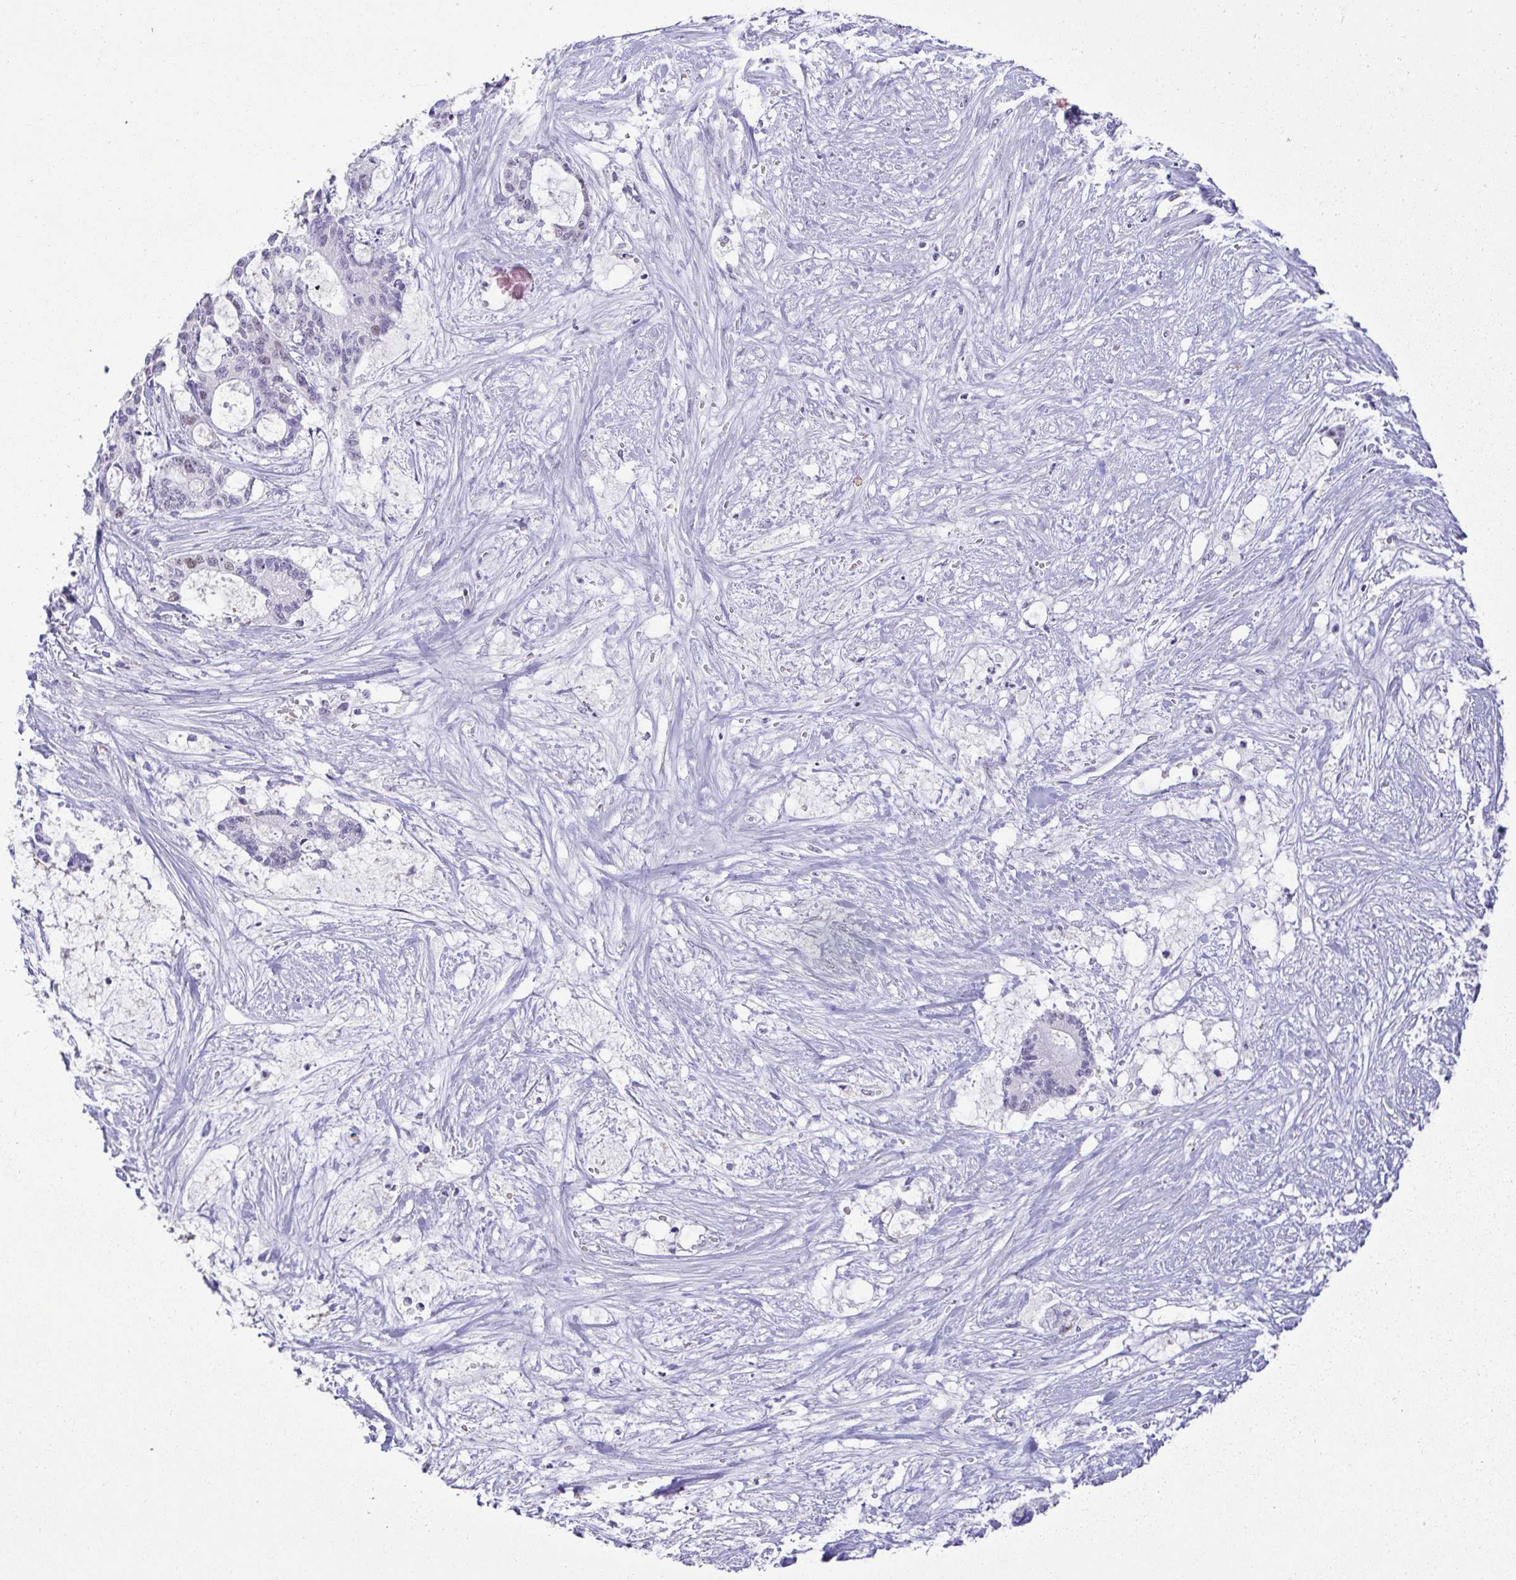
{"staining": {"intensity": "weak", "quantity": "<25%", "location": "nuclear"}, "tissue": "liver cancer", "cell_type": "Tumor cells", "image_type": "cancer", "snomed": [{"axis": "morphology", "description": "Normal tissue, NOS"}, {"axis": "morphology", "description": "Cholangiocarcinoma"}, {"axis": "topography", "description": "Liver"}, {"axis": "topography", "description": "Peripheral nerve tissue"}], "caption": "Immunohistochemistry (IHC) of human liver cholangiocarcinoma demonstrates no positivity in tumor cells. (DAB IHC visualized using brightfield microscopy, high magnification).", "gene": "TIPIN", "patient": {"sex": "female", "age": 73}}